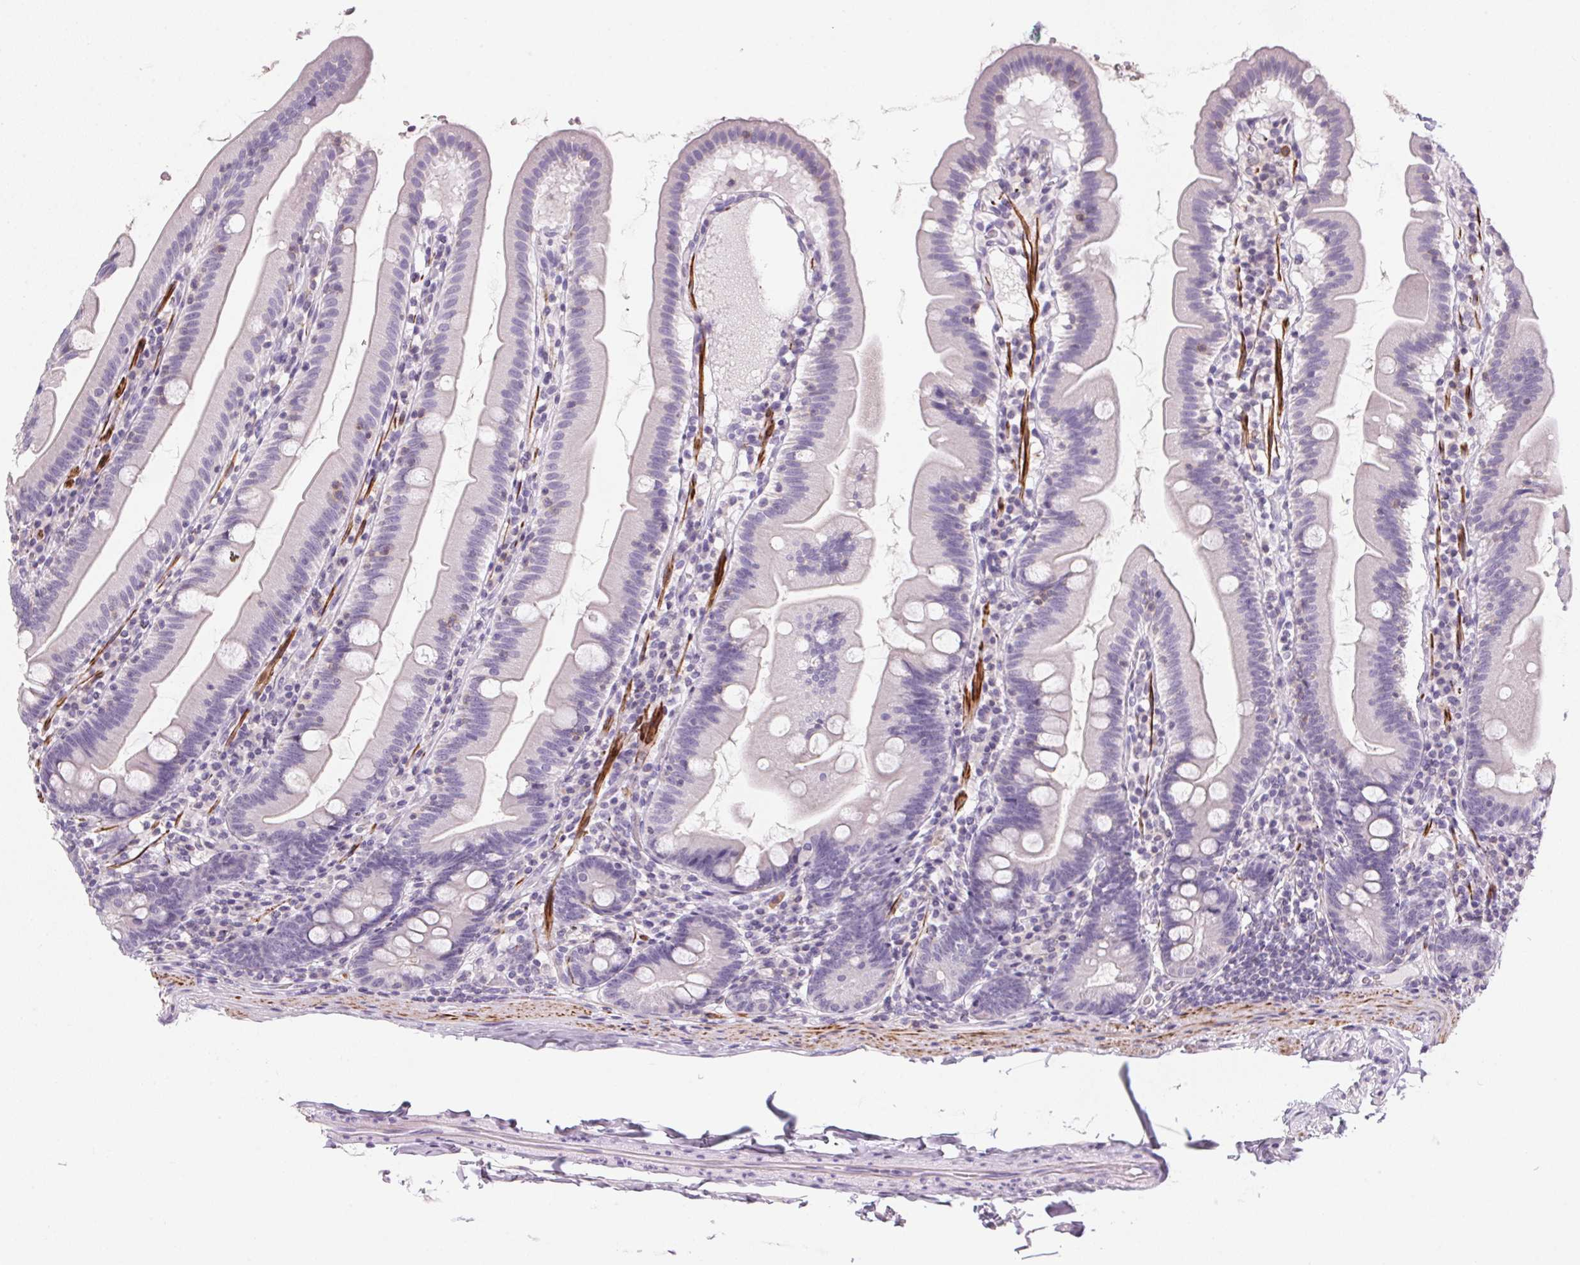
{"staining": {"intensity": "negative", "quantity": "none", "location": "none"}, "tissue": "duodenum", "cell_type": "Glandular cells", "image_type": "normal", "snomed": [{"axis": "morphology", "description": "Normal tissue, NOS"}, {"axis": "topography", "description": "Duodenum"}], "caption": "IHC image of benign duodenum: human duodenum stained with DAB displays no significant protein positivity in glandular cells.", "gene": "ECPAS", "patient": {"sex": "female", "age": 67}}